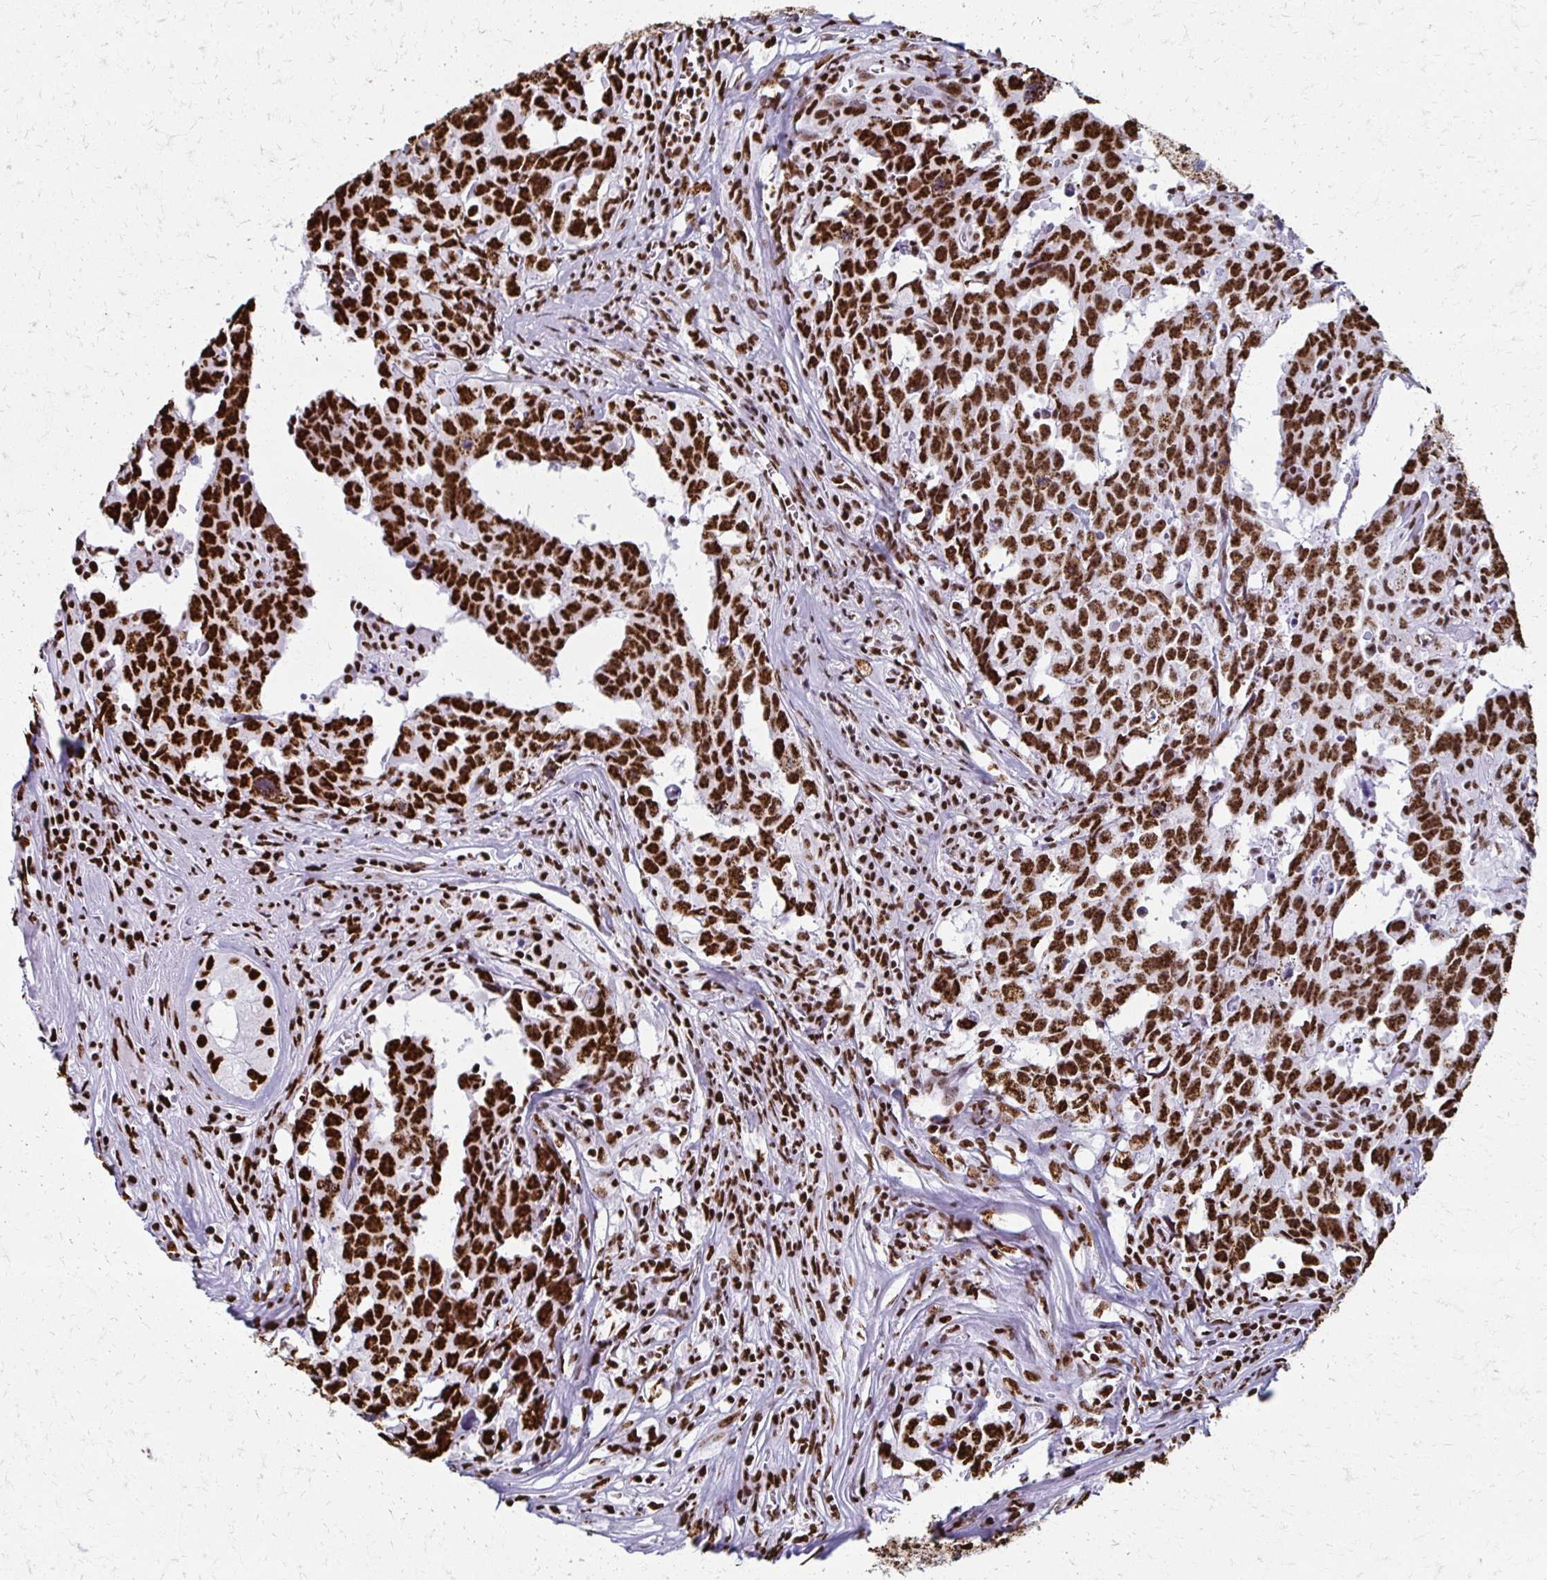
{"staining": {"intensity": "strong", "quantity": ">75%", "location": "nuclear"}, "tissue": "testis cancer", "cell_type": "Tumor cells", "image_type": "cancer", "snomed": [{"axis": "morphology", "description": "Carcinoma, Embryonal, NOS"}, {"axis": "topography", "description": "Testis"}], "caption": "Human testis embryonal carcinoma stained with a protein marker shows strong staining in tumor cells.", "gene": "NONO", "patient": {"sex": "male", "age": 22}}